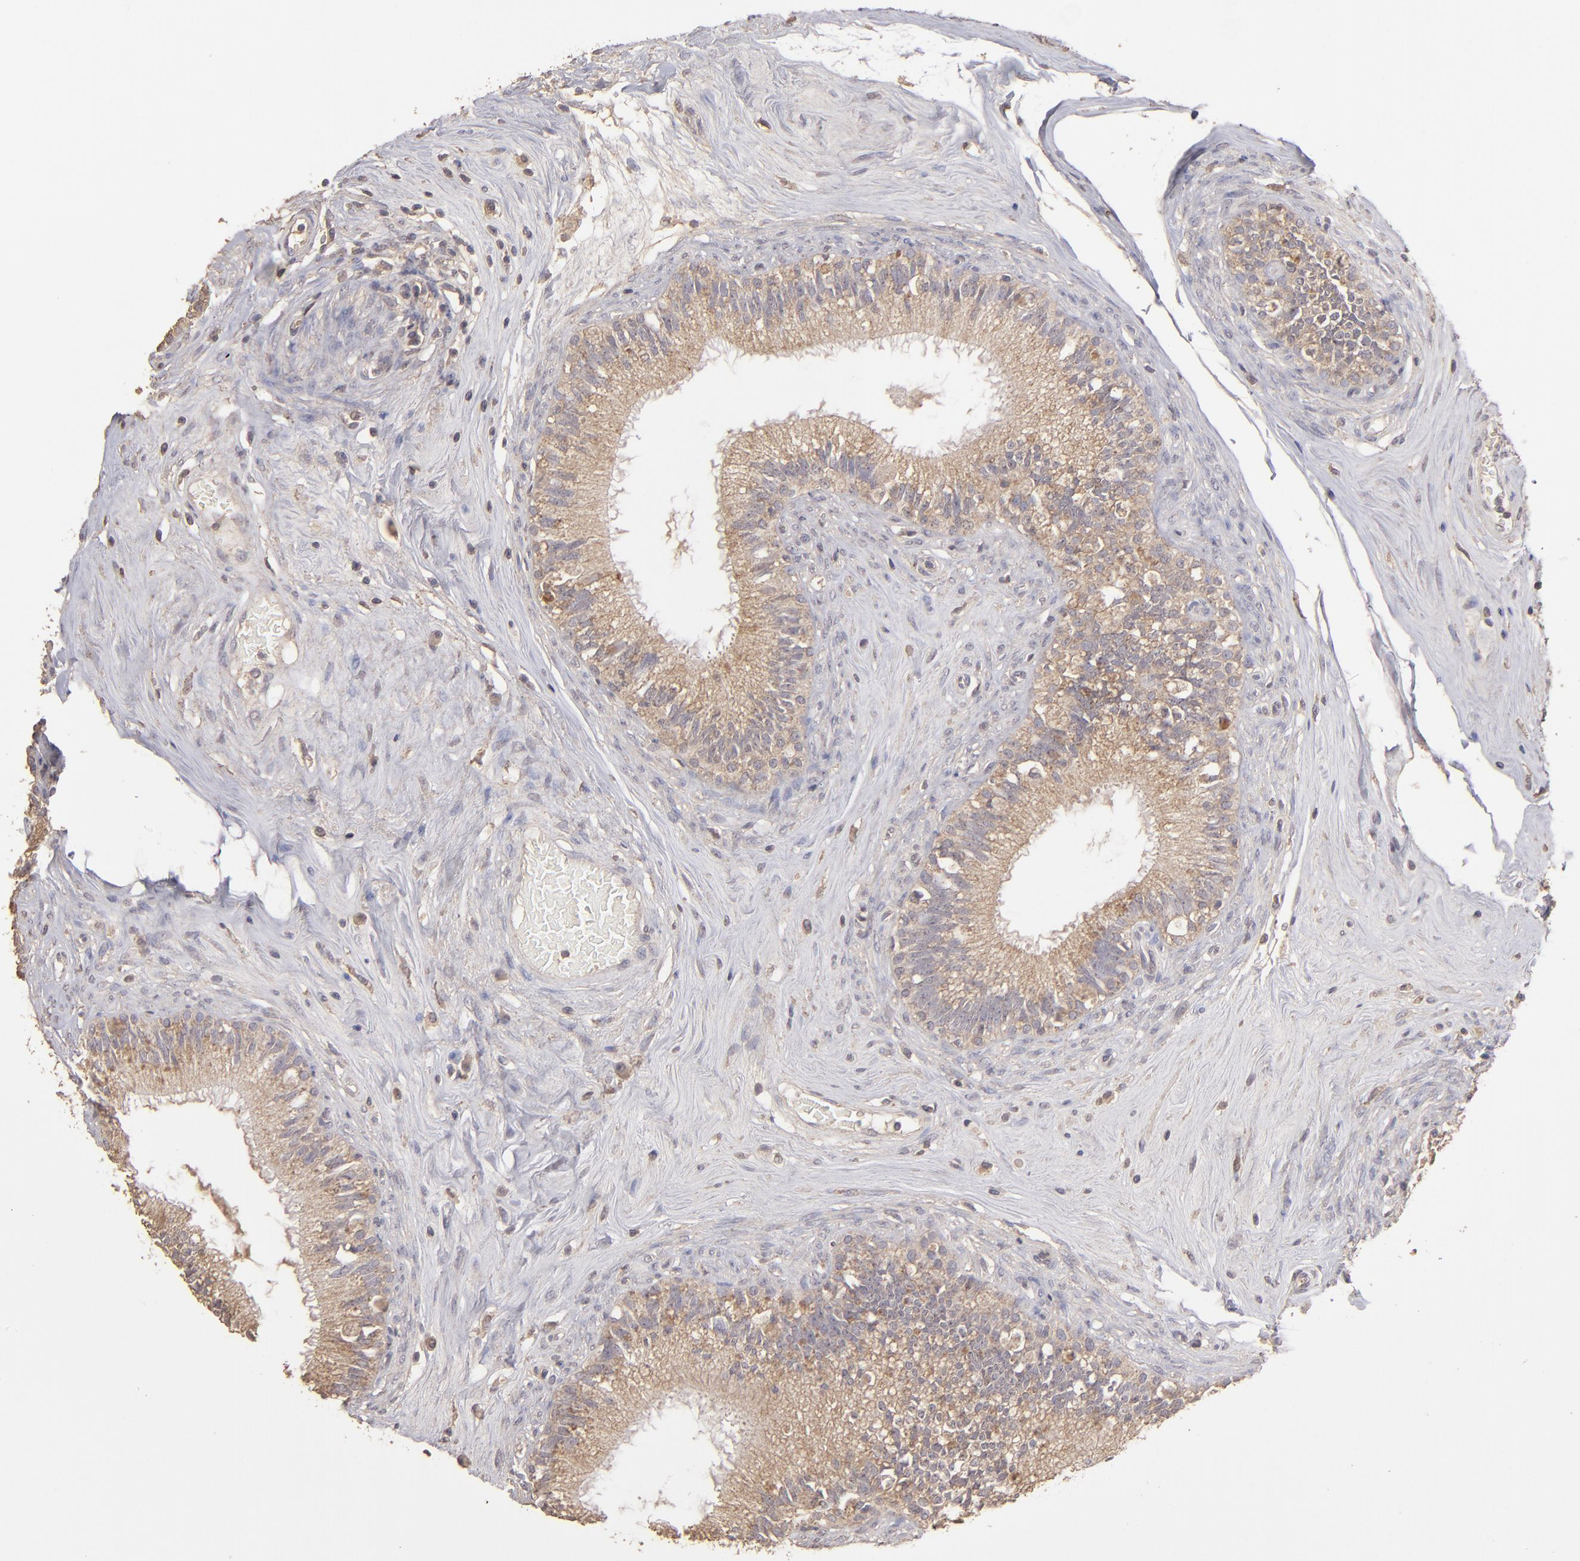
{"staining": {"intensity": "weak", "quantity": ">75%", "location": "cytoplasmic/membranous"}, "tissue": "epididymis", "cell_type": "Glandular cells", "image_type": "normal", "snomed": [{"axis": "morphology", "description": "Normal tissue, NOS"}, {"axis": "morphology", "description": "Inflammation, NOS"}, {"axis": "topography", "description": "Epididymis"}], "caption": "Immunohistochemical staining of benign epididymis exhibits weak cytoplasmic/membranous protein positivity in approximately >75% of glandular cells.", "gene": "FAT1", "patient": {"sex": "male", "age": 84}}